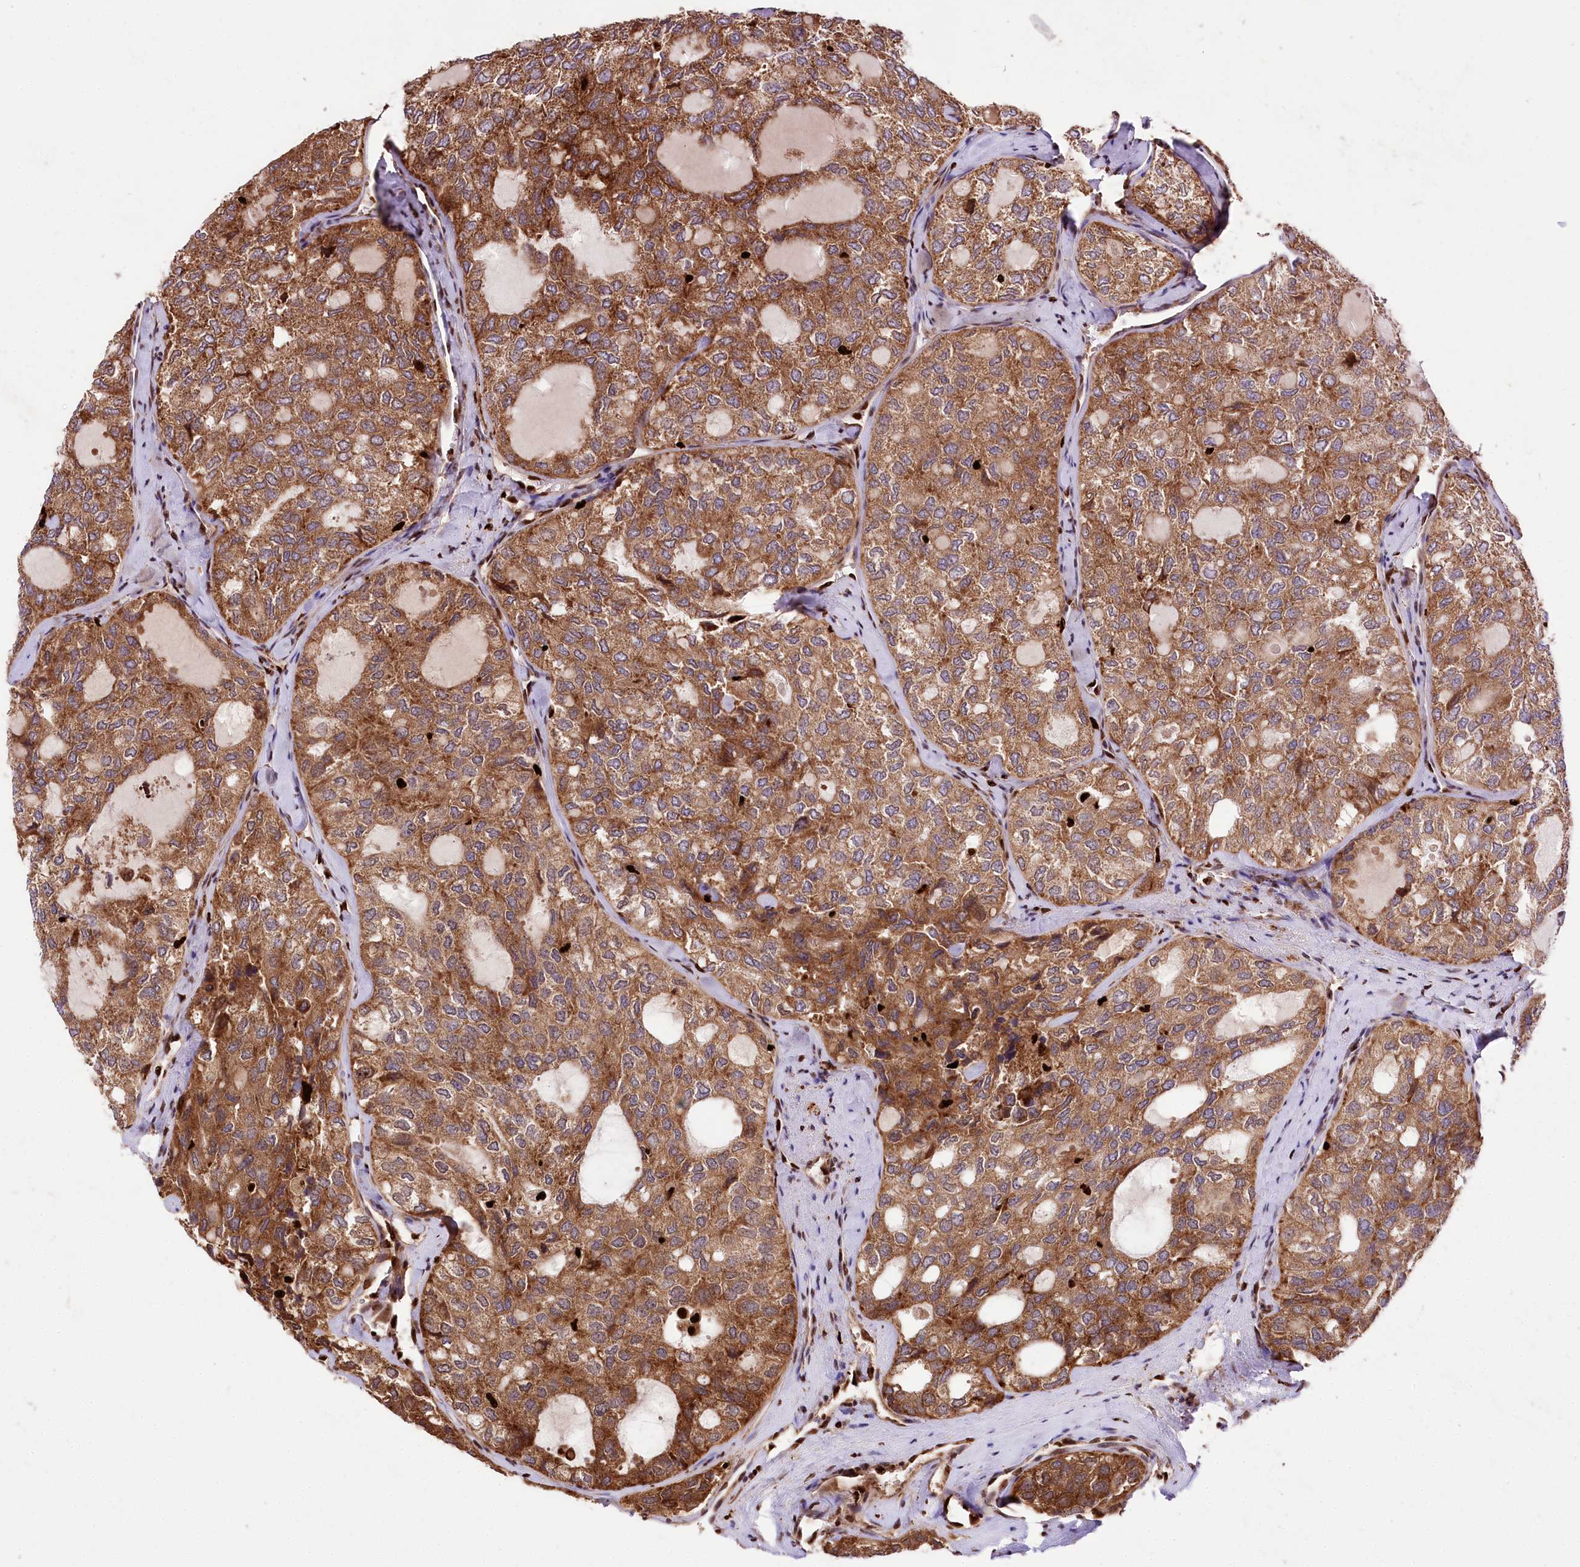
{"staining": {"intensity": "moderate", "quantity": ">75%", "location": "cytoplasmic/membranous"}, "tissue": "thyroid cancer", "cell_type": "Tumor cells", "image_type": "cancer", "snomed": [{"axis": "morphology", "description": "Follicular adenoma carcinoma, NOS"}, {"axis": "topography", "description": "Thyroid gland"}], "caption": "Thyroid follicular adenoma carcinoma tissue displays moderate cytoplasmic/membranous expression in about >75% of tumor cells (DAB IHC with brightfield microscopy, high magnification).", "gene": "FIGN", "patient": {"sex": "male", "age": 75}}